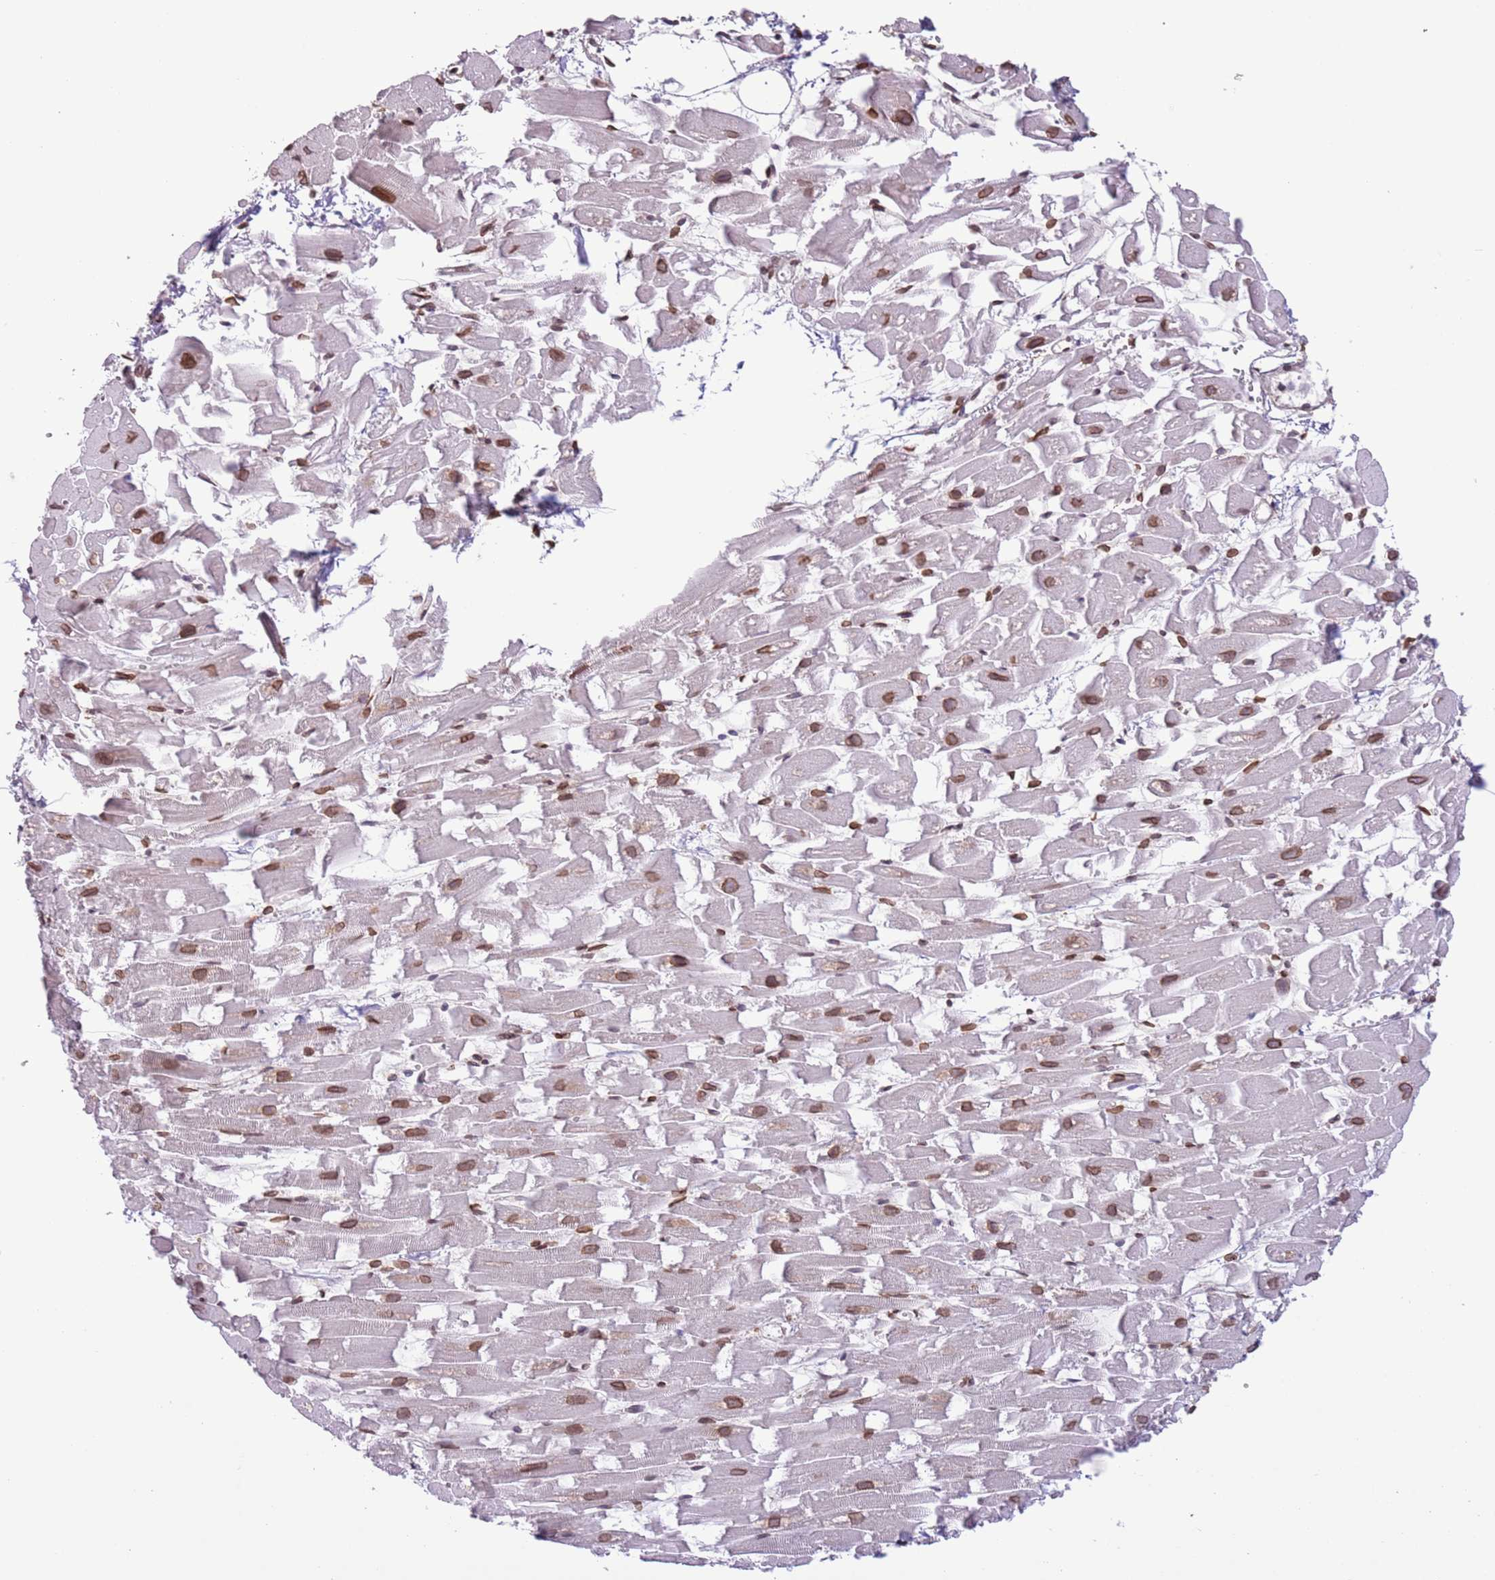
{"staining": {"intensity": "moderate", "quantity": ">75%", "location": "cytoplasmic/membranous,nuclear"}, "tissue": "heart muscle", "cell_type": "Cardiomyocytes", "image_type": "normal", "snomed": [{"axis": "morphology", "description": "Normal tissue, NOS"}, {"axis": "topography", "description": "Heart"}], "caption": "Approximately >75% of cardiomyocytes in normal heart muscle display moderate cytoplasmic/membranous,nuclear protein staining as visualized by brown immunohistochemical staining.", "gene": "ZGLP1", "patient": {"sex": "female", "age": 64}}